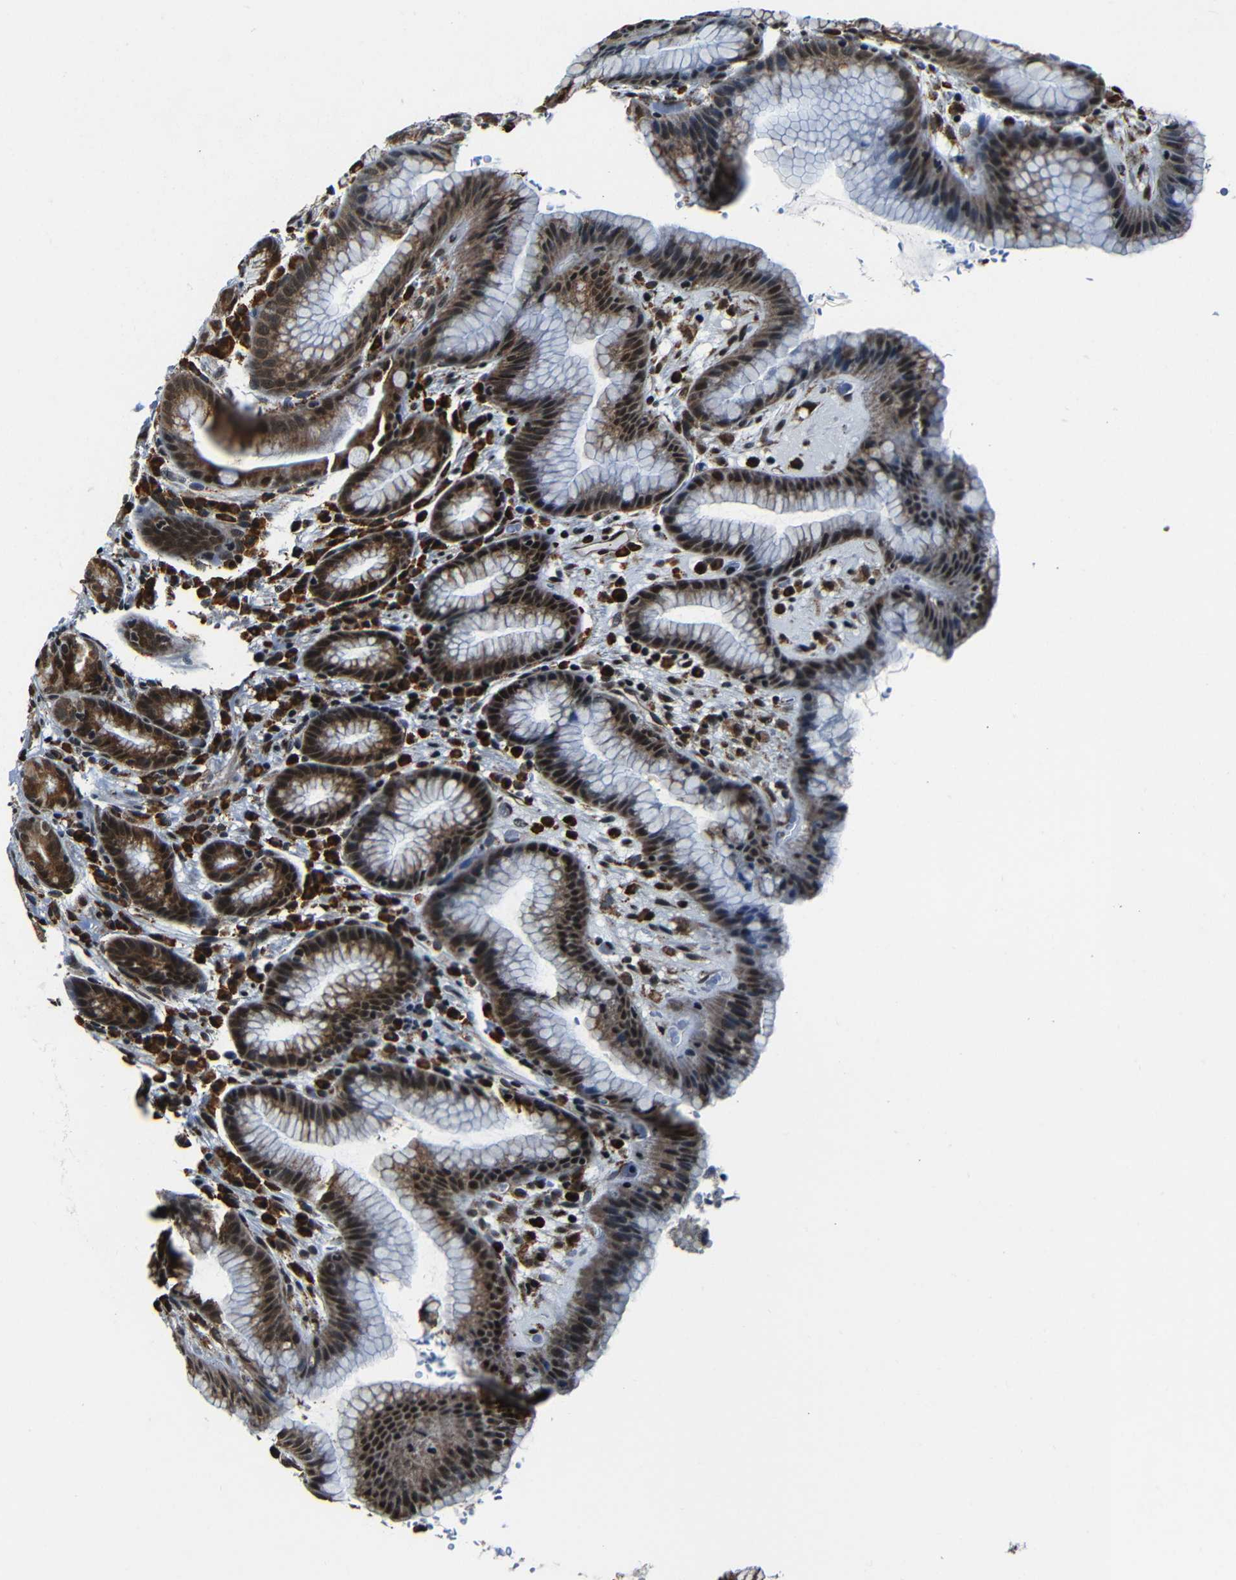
{"staining": {"intensity": "strong", "quantity": ">75%", "location": "cytoplasmic/membranous,nuclear"}, "tissue": "stomach", "cell_type": "Glandular cells", "image_type": "normal", "snomed": [{"axis": "morphology", "description": "Normal tissue, NOS"}, {"axis": "topography", "description": "Stomach, lower"}], "caption": "A high amount of strong cytoplasmic/membranous,nuclear staining is seen in about >75% of glandular cells in normal stomach.", "gene": "NCBP3", "patient": {"sex": "male", "age": 52}}